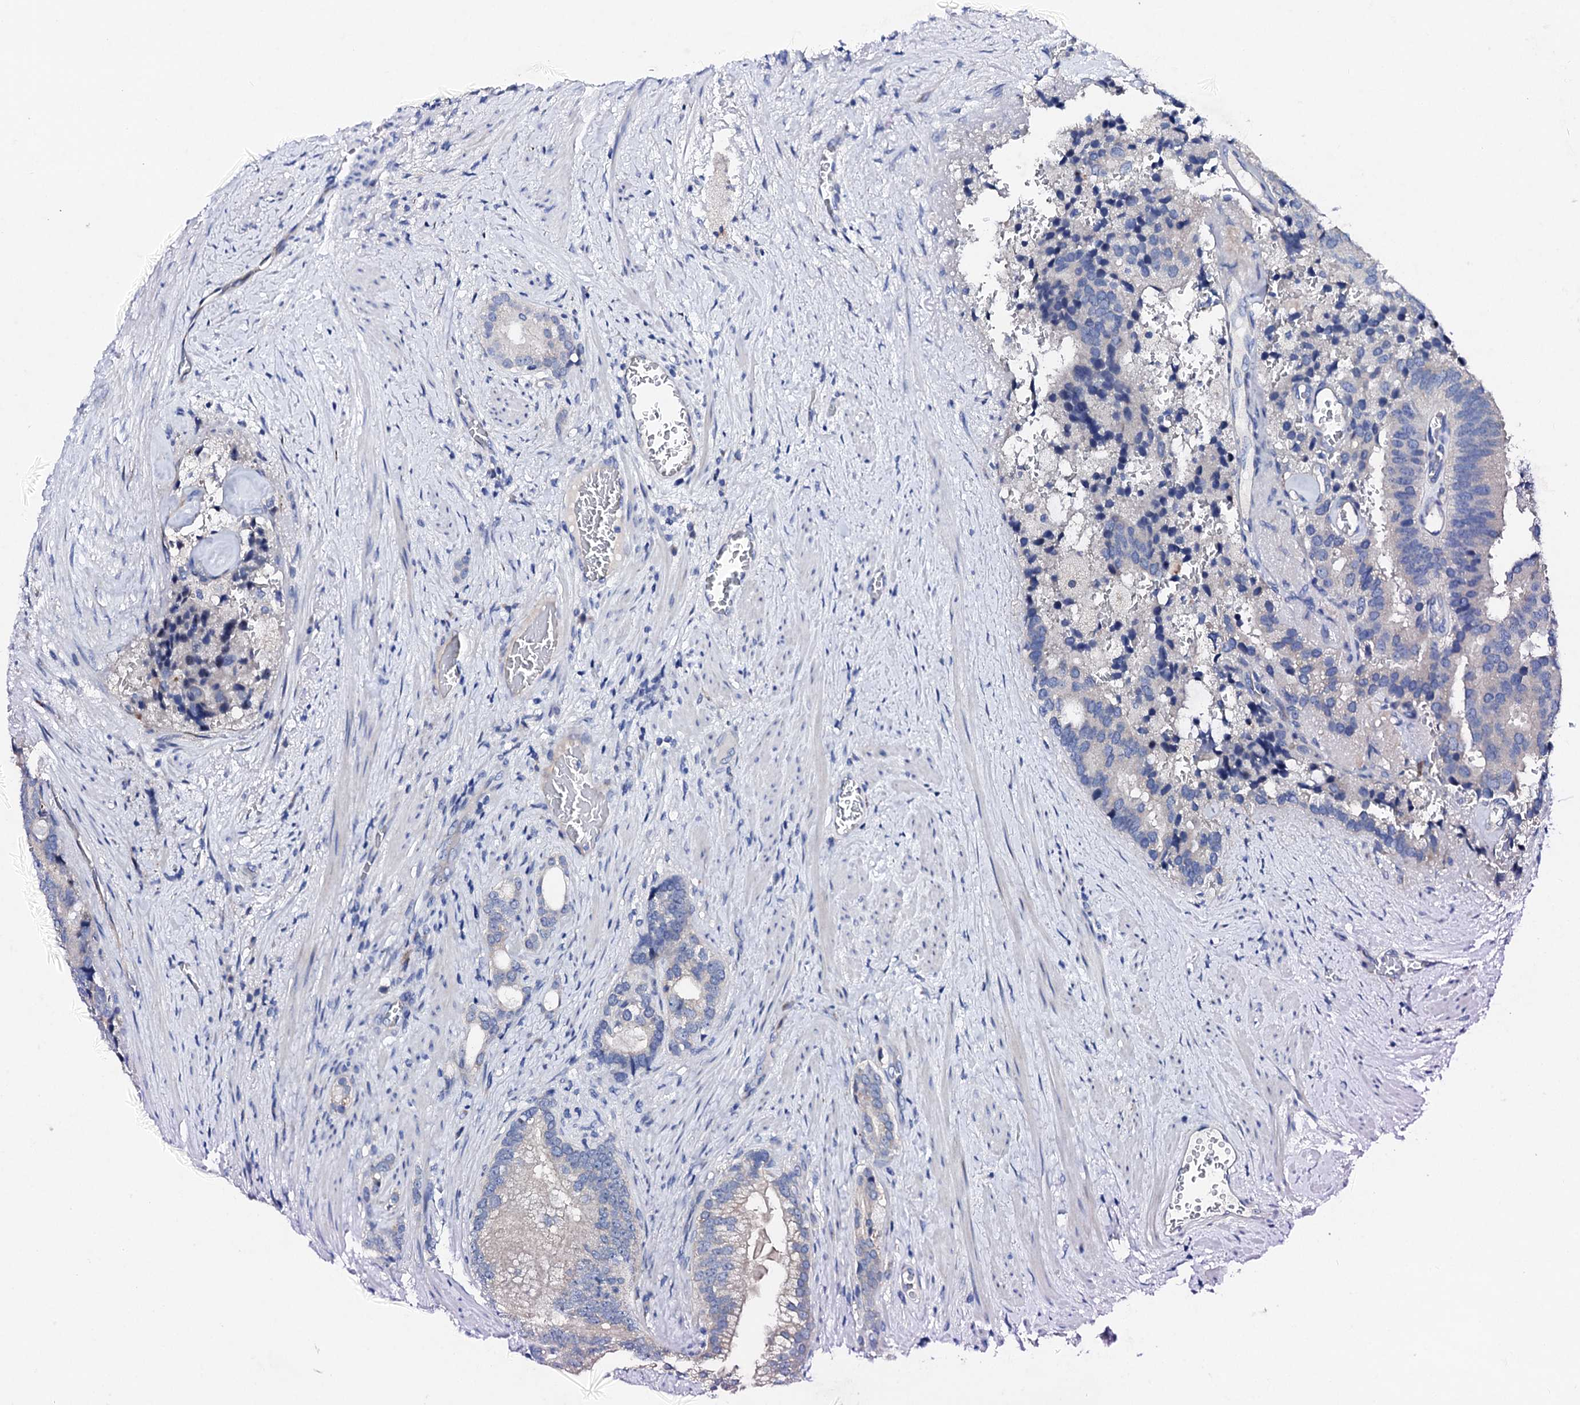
{"staining": {"intensity": "negative", "quantity": "none", "location": "none"}, "tissue": "prostate cancer", "cell_type": "Tumor cells", "image_type": "cancer", "snomed": [{"axis": "morphology", "description": "Adenocarcinoma, Low grade"}, {"axis": "topography", "description": "Prostate"}], "caption": "This is an IHC photomicrograph of human prostate adenocarcinoma (low-grade). There is no staining in tumor cells.", "gene": "TRDN", "patient": {"sex": "male", "age": 71}}